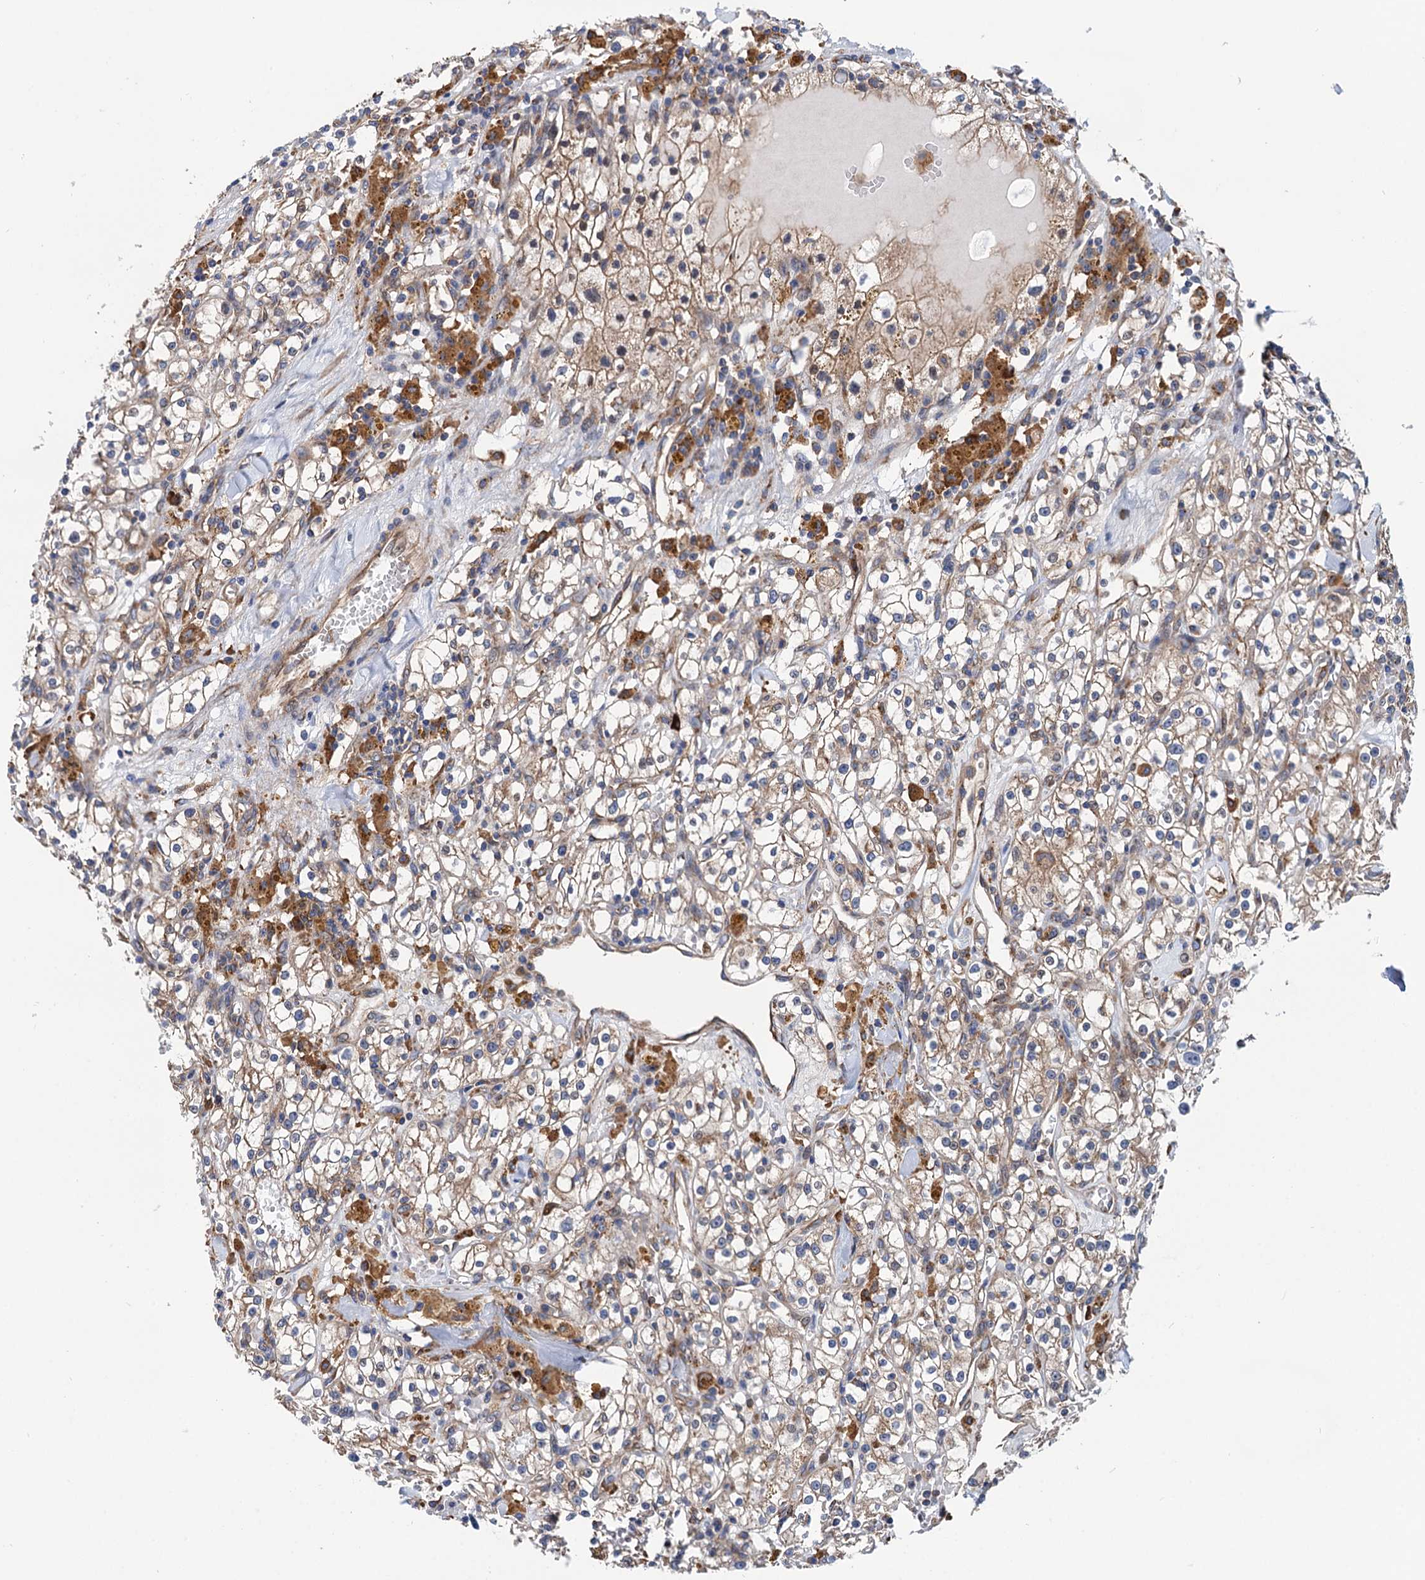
{"staining": {"intensity": "weak", "quantity": "<25%", "location": "cytoplasmic/membranous"}, "tissue": "renal cancer", "cell_type": "Tumor cells", "image_type": "cancer", "snomed": [{"axis": "morphology", "description": "Adenocarcinoma, NOS"}, {"axis": "topography", "description": "Kidney"}], "caption": "Renal cancer (adenocarcinoma) was stained to show a protein in brown. There is no significant positivity in tumor cells.", "gene": "SLC12A7", "patient": {"sex": "male", "age": 56}}